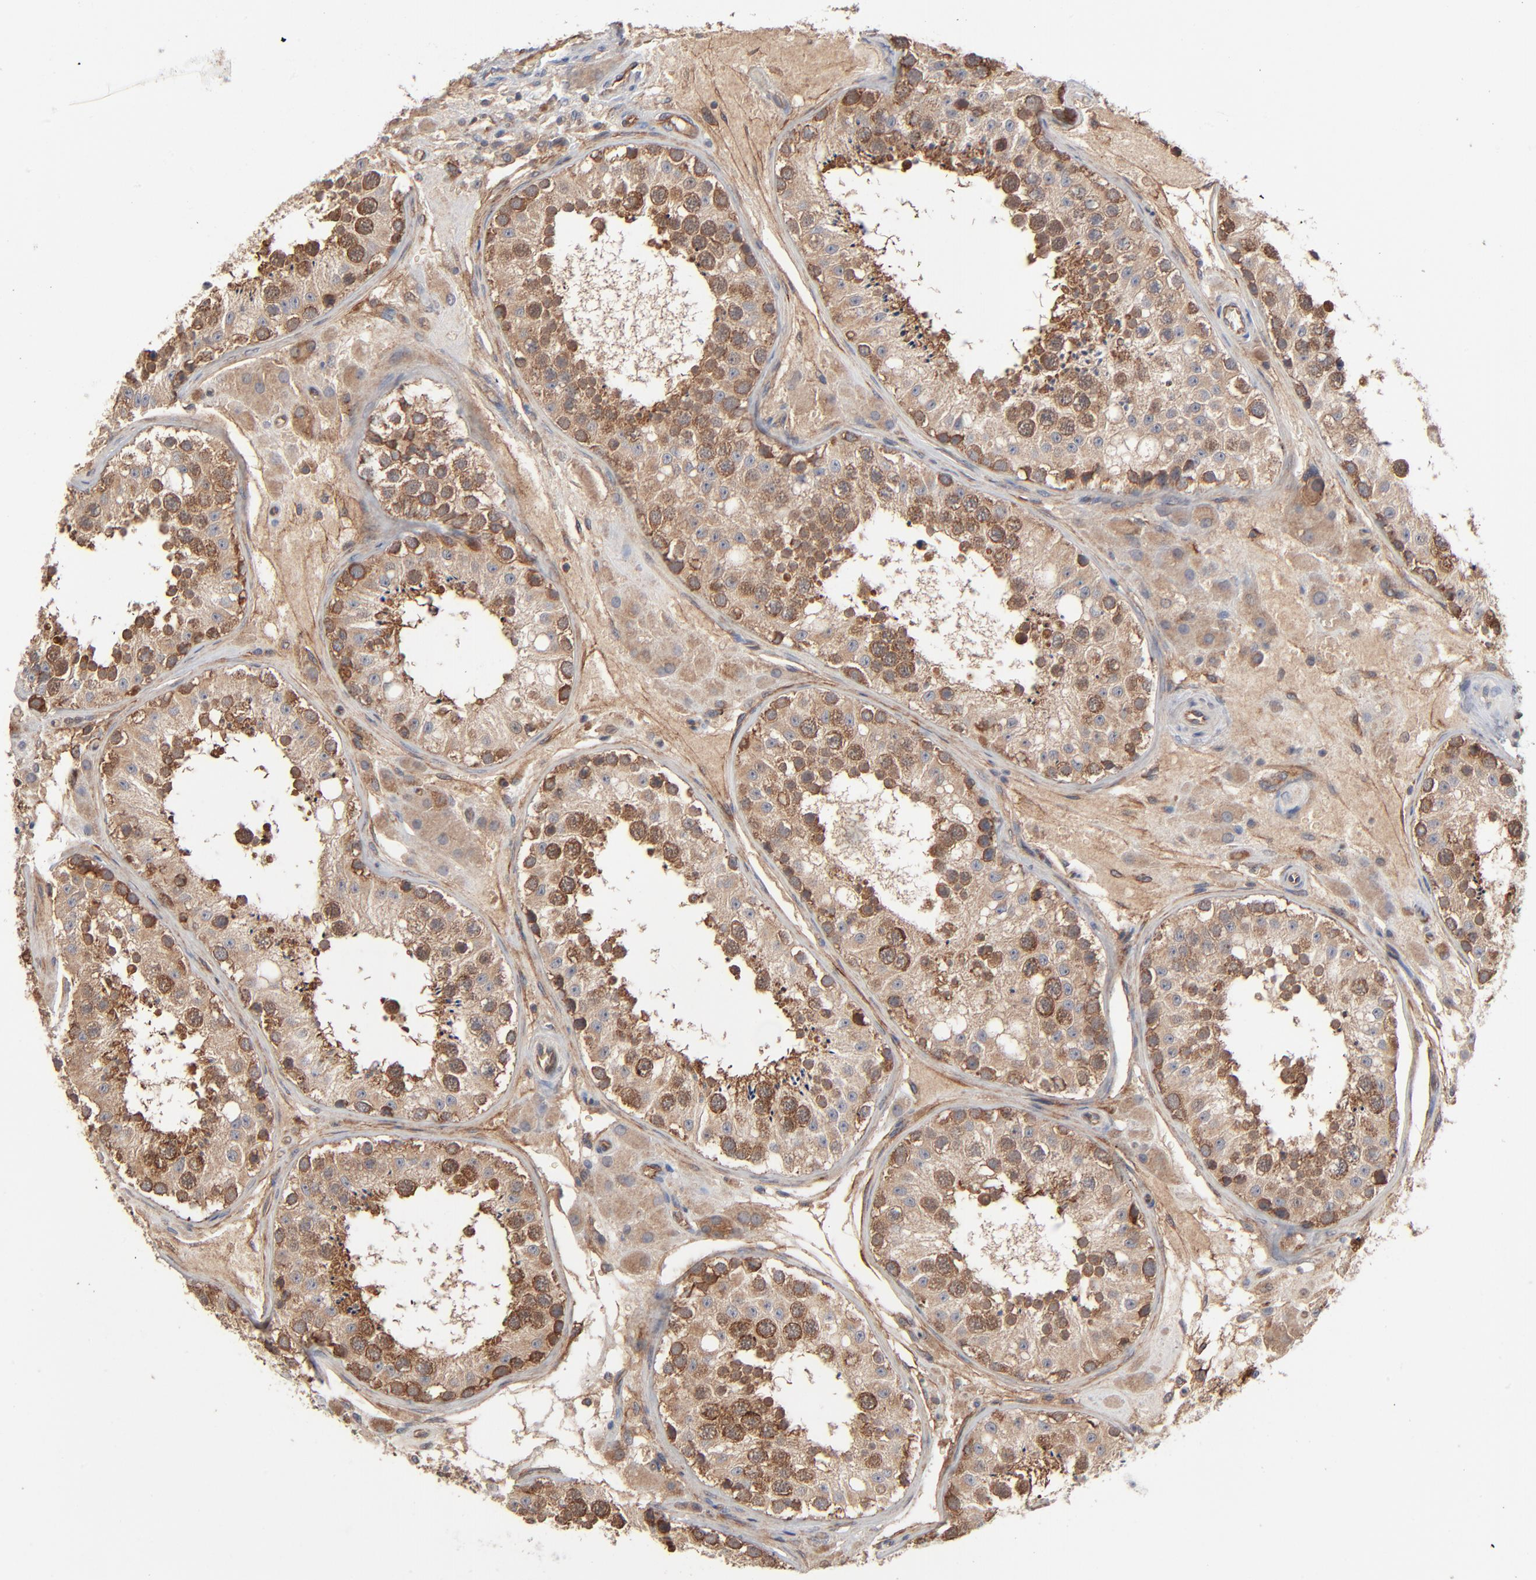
{"staining": {"intensity": "strong", "quantity": ">75%", "location": "cytoplasmic/membranous"}, "tissue": "testis", "cell_type": "Cells in seminiferous ducts", "image_type": "normal", "snomed": [{"axis": "morphology", "description": "Normal tissue, NOS"}, {"axis": "topography", "description": "Testis"}], "caption": "Unremarkable testis was stained to show a protein in brown. There is high levels of strong cytoplasmic/membranous staining in approximately >75% of cells in seminiferous ducts. Immunohistochemistry stains the protein in brown and the nuclei are stained blue.", "gene": "ABLIM3", "patient": {"sex": "male", "age": 26}}